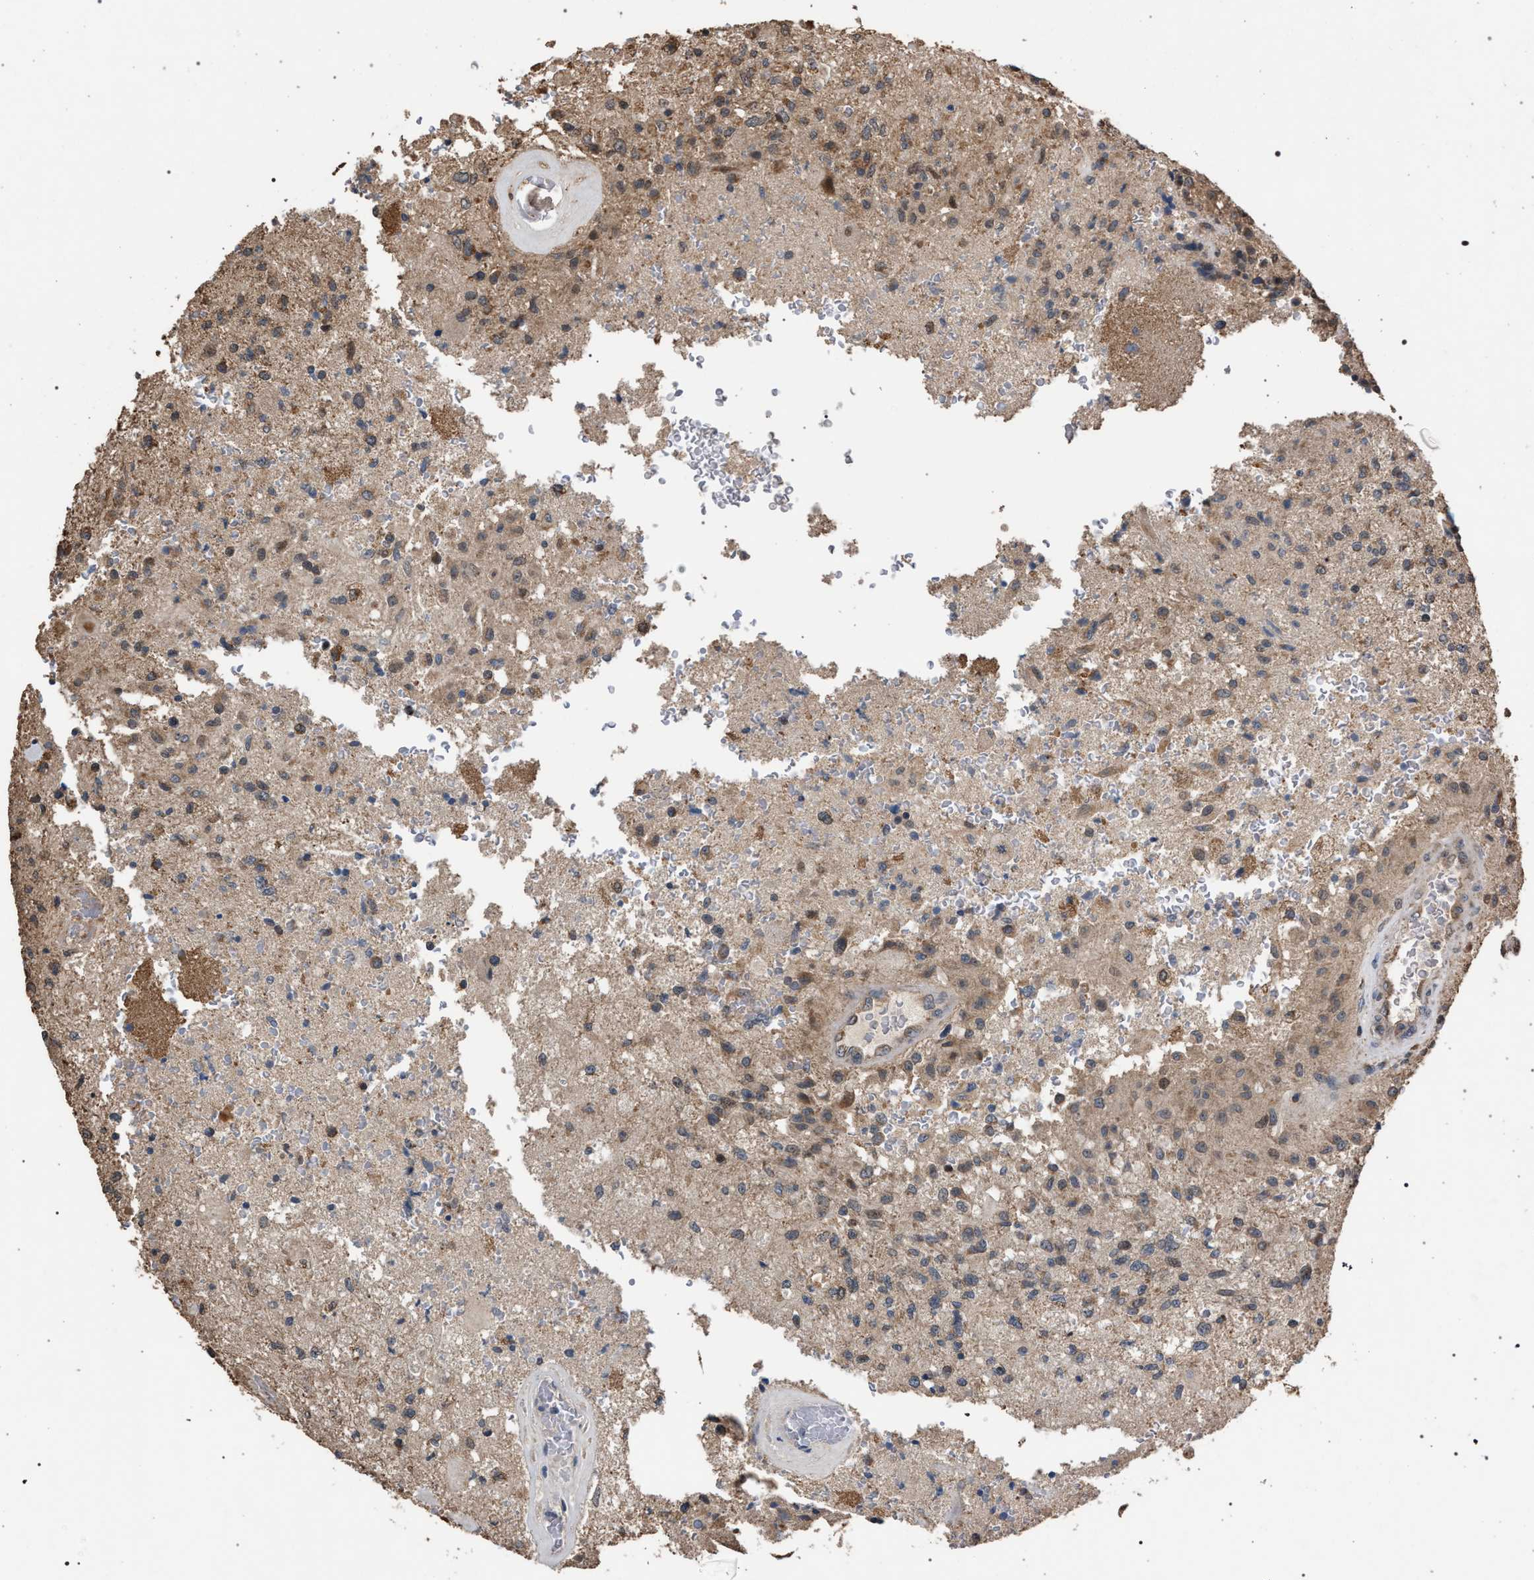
{"staining": {"intensity": "weak", "quantity": ">75%", "location": "cytoplasmic/membranous"}, "tissue": "glioma", "cell_type": "Tumor cells", "image_type": "cancer", "snomed": [{"axis": "morphology", "description": "Normal tissue, NOS"}, {"axis": "morphology", "description": "Glioma, malignant, High grade"}, {"axis": "topography", "description": "Cerebral cortex"}], "caption": "The immunohistochemical stain highlights weak cytoplasmic/membranous staining in tumor cells of malignant glioma (high-grade) tissue.", "gene": "NAA35", "patient": {"sex": "male", "age": 77}}